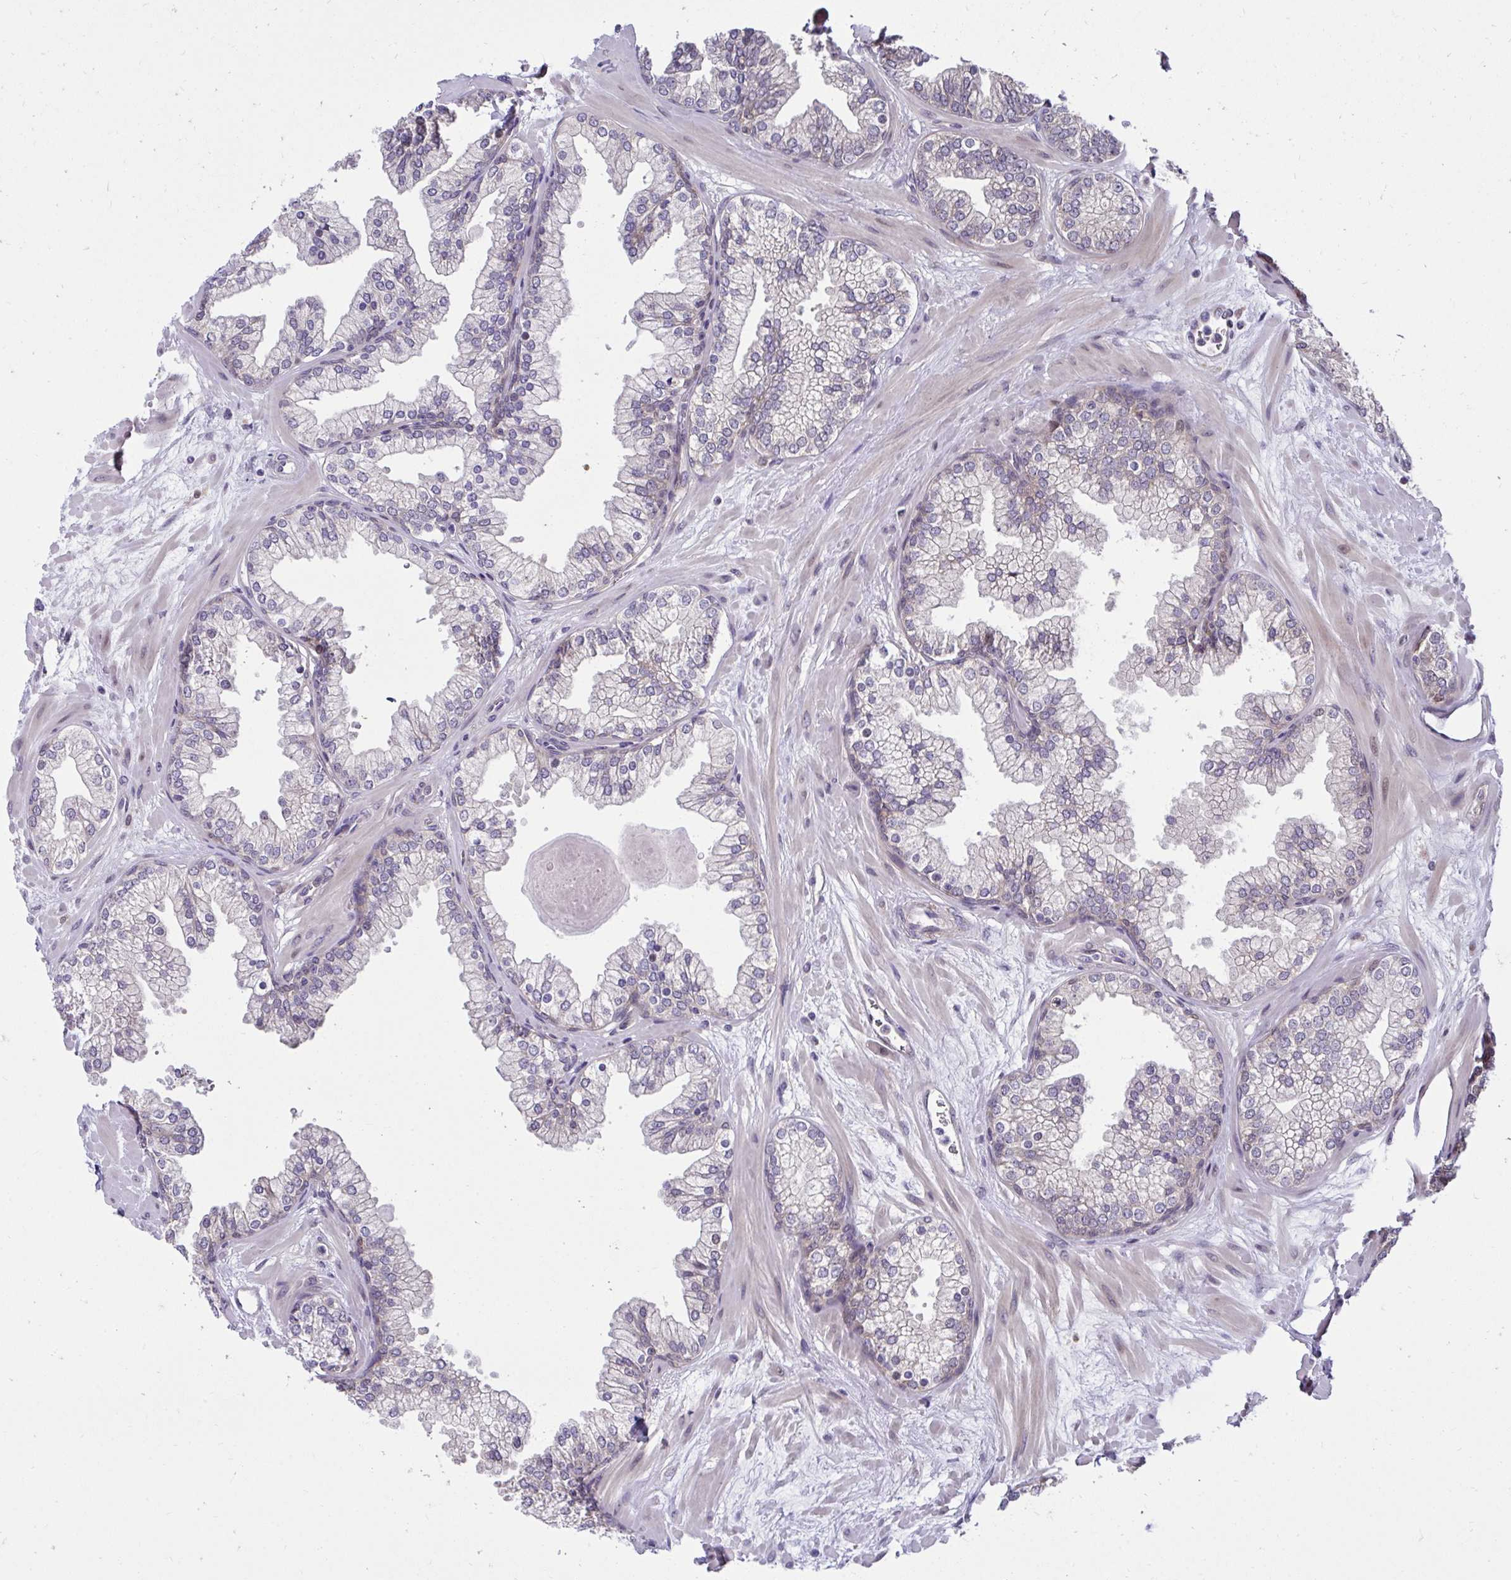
{"staining": {"intensity": "weak", "quantity": "<25%", "location": "cytoplasmic/membranous"}, "tissue": "prostate", "cell_type": "Glandular cells", "image_type": "normal", "snomed": [{"axis": "morphology", "description": "Normal tissue, NOS"}, {"axis": "topography", "description": "Prostate"}, {"axis": "topography", "description": "Peripheral nerve tissue"}], "caption": "Immunohistochemistry histopathology image of normal prostate: prostate stained with DAB displays no significant protein positivity in glandular cells. (Immunohistochemistry, brightfield microscopy, high magnification).", "gene": "RDH14", "patient": {"sex": "male", "age": 61}}